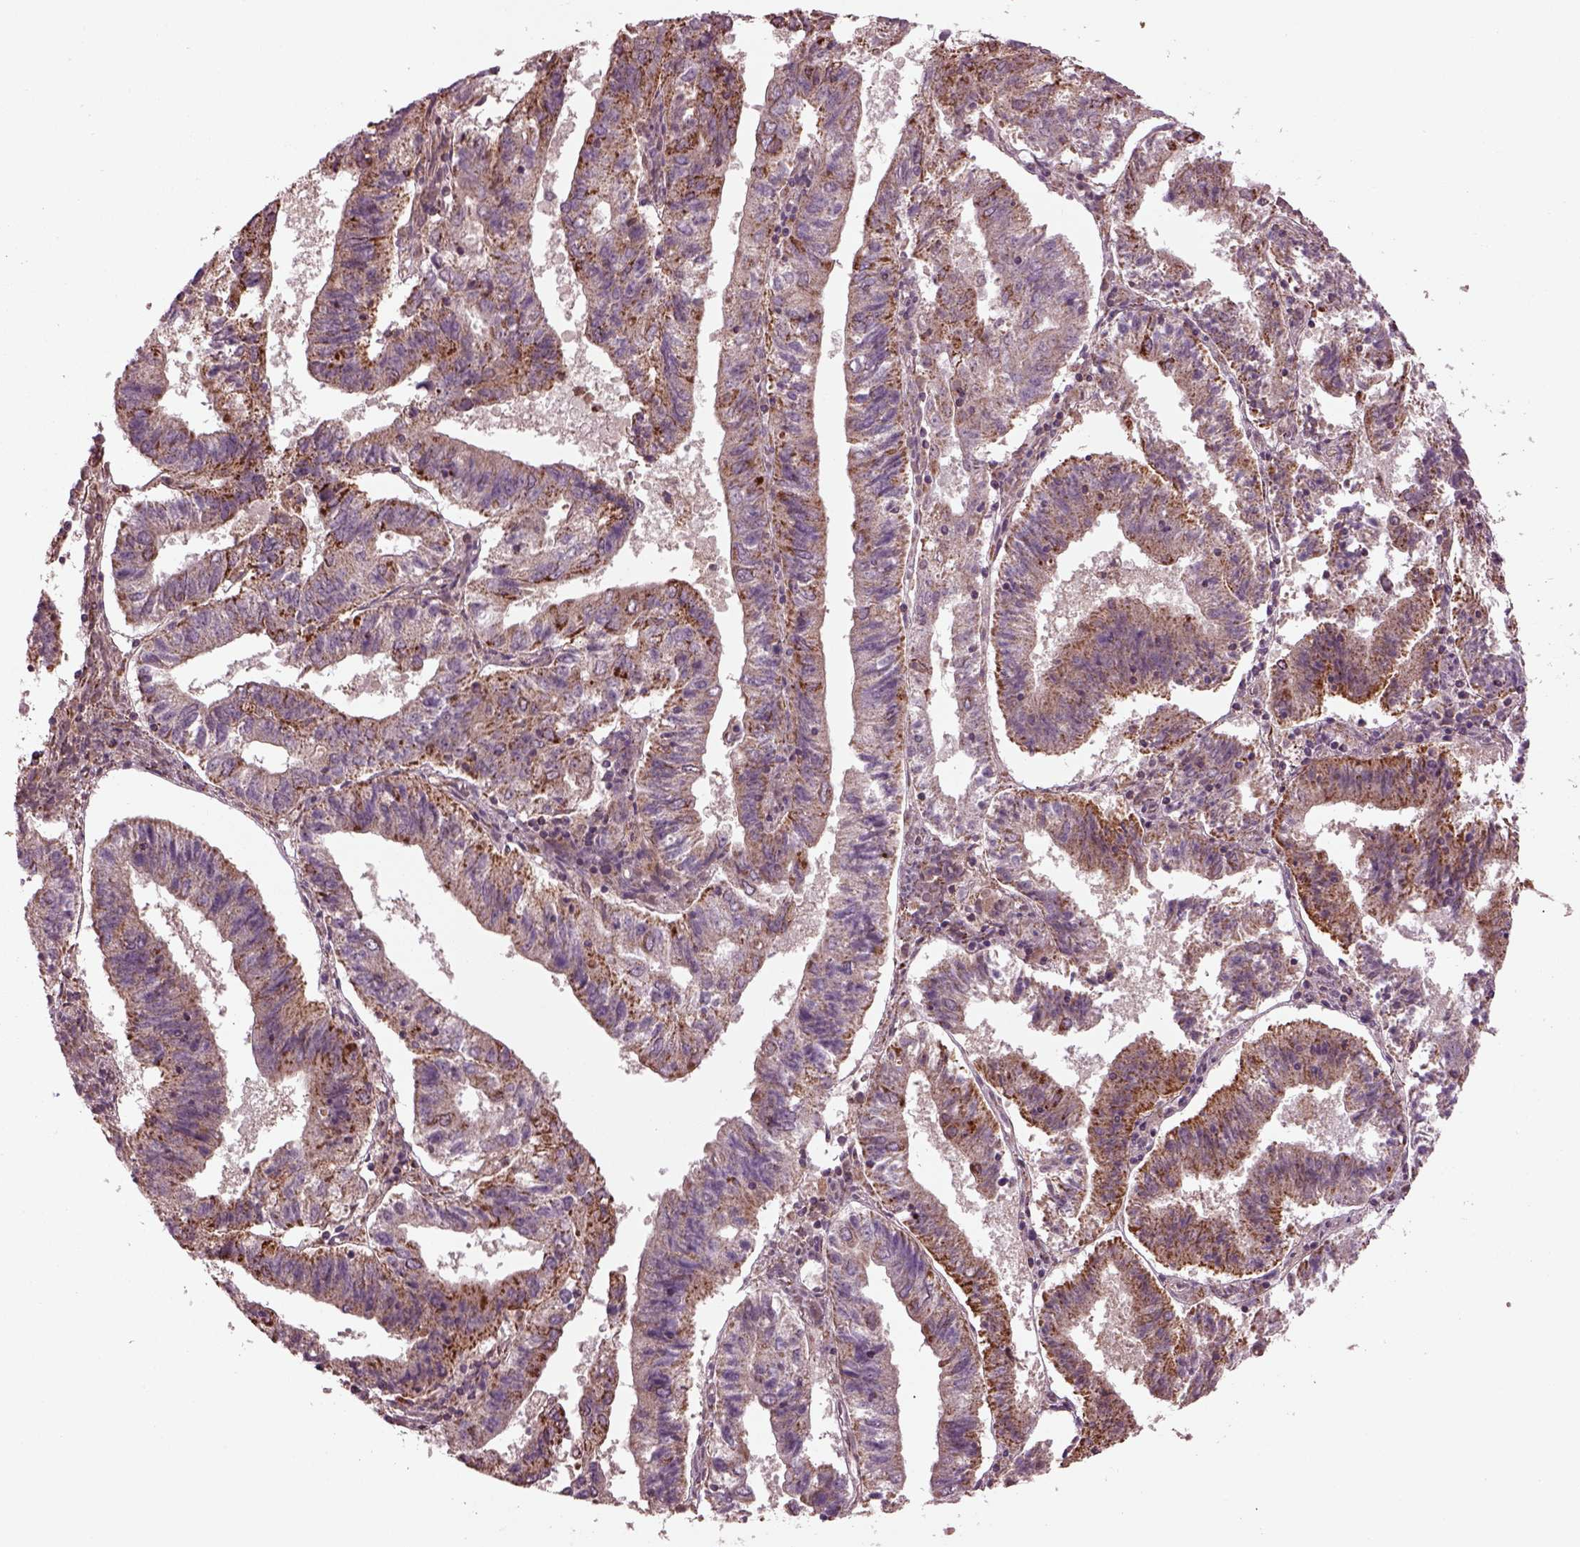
{"staining": {"intensity": "moderate", "quantity": "<25%", "location": "cytoplasmic/membranous"}, "tissue": "endometrial cancer", "cell_type": "Tumor cells", "image_type": "cancer", "snomed": [{"axis": "morphology", "description": "Adenocarcinoma, NOS"}, {"axis": "topography", "description": "Endometrium"}], "caption": "Brown immunohistochemical staining in endometrial cancer displays moderate cytoplasmic/membranous staining in about <25% of tumor cells.", "gene": "TMEM254", "patient": {"sex": "female", "age": 82}}